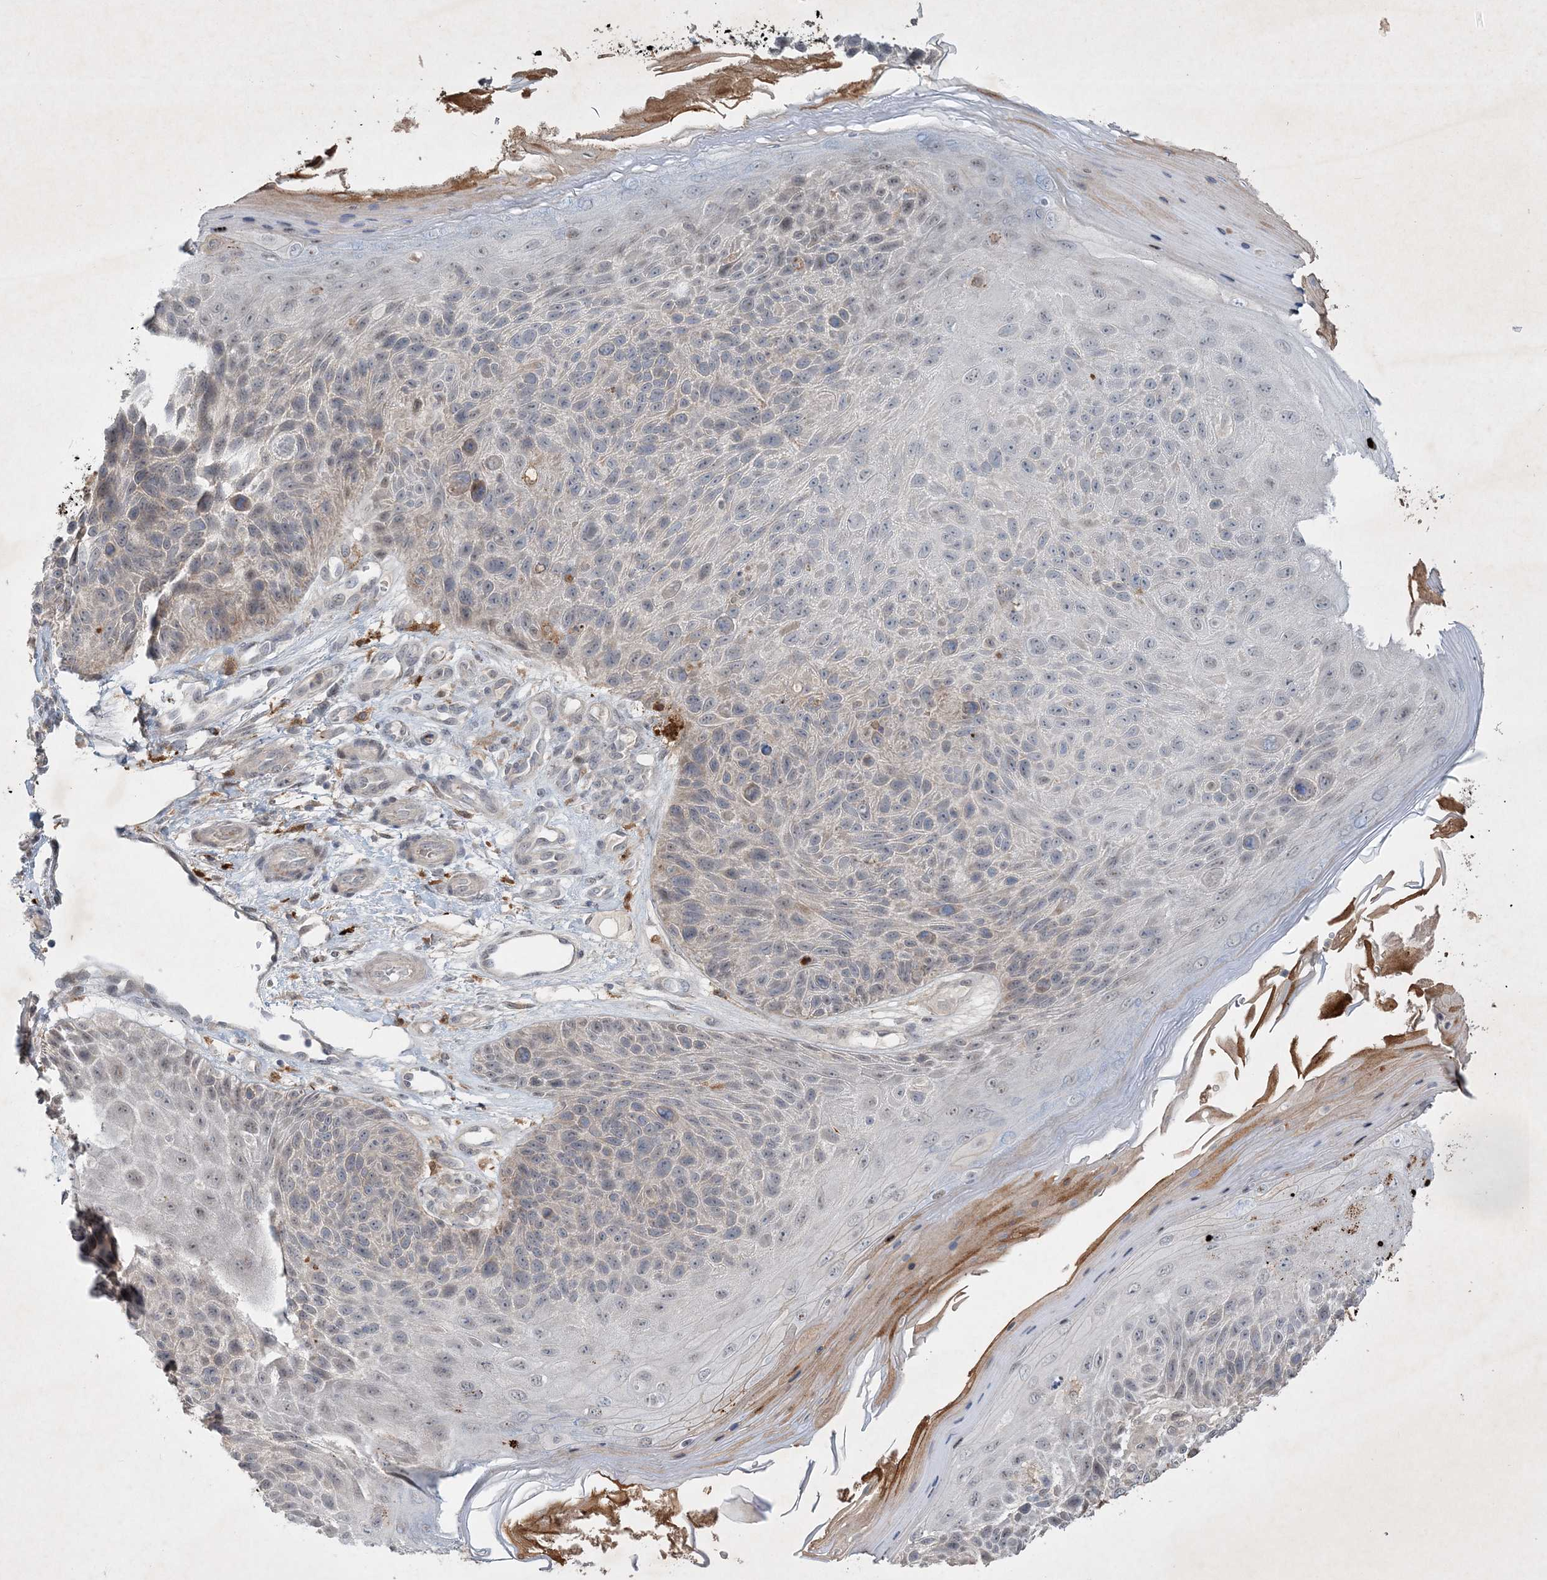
{"staining": {"intensity": "weak", "quantity": "<25%", "location": "cytoplasmic/membranous"}, "tissue": "skin cancer", "cell_type": "Tumor cells", "image_type": "cancer", "snomed": [{"axis": "morphology", "description": "Squamous cell carcinoma, NOS"}, {"axis": "topography", "description": "Skin"}], "caption": "This is an immunohistochemistry micrograph of human skin cancer (squamous cell carcinoma). There is no expression in tumor cells.", "gene": "THG1L", "patient": {"sex": "female", "age": 88}}